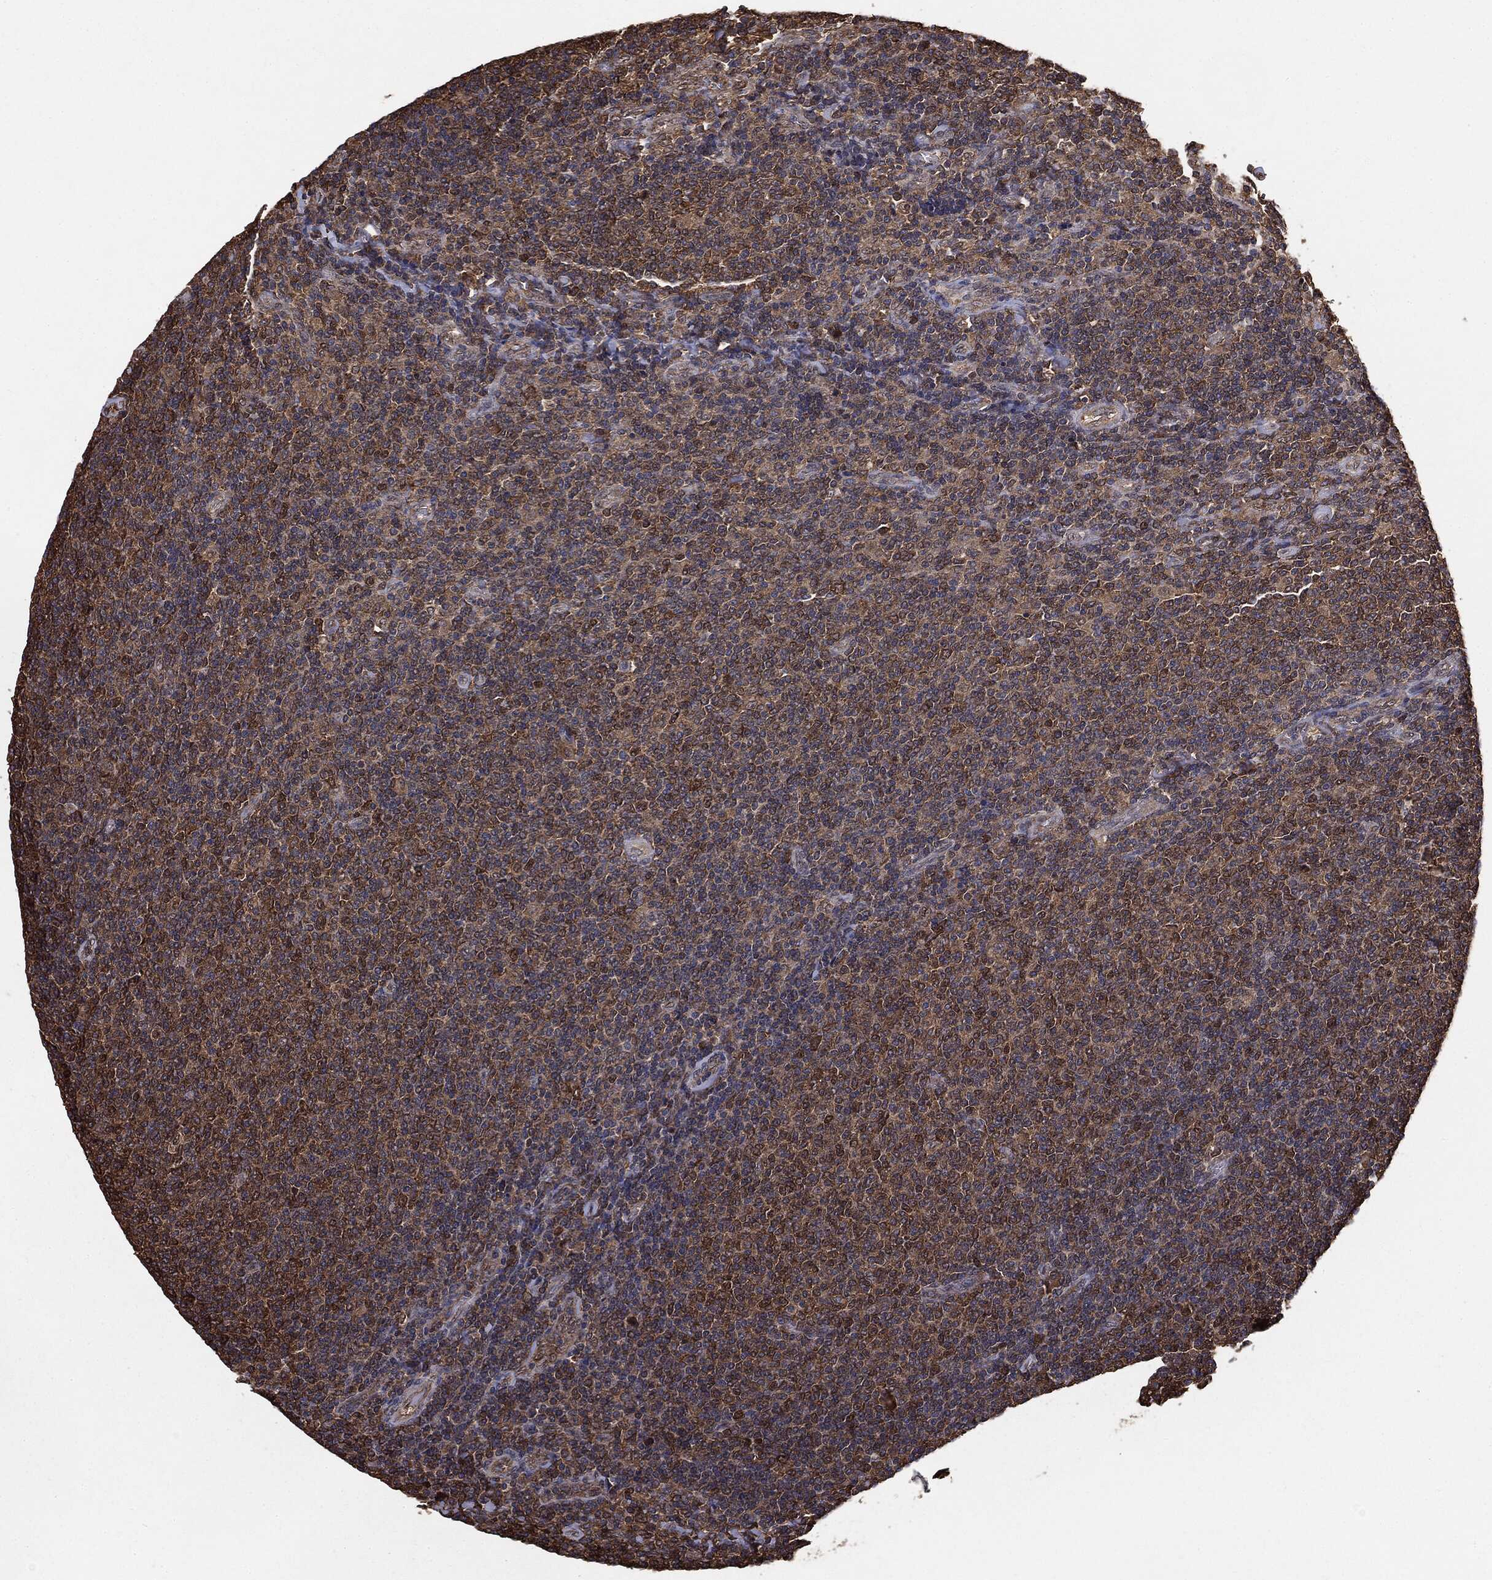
{"staining": {"intensity": "moderate", "quantity": ">75%", "location": "cytoplasmic/membranous"}, "tissue": "lymphoma", "cell_type": "Tumor cells", "image_type": "cancer", "snomed": [{"axis": "morphology", "description": "Malignant lymphoma, non-Hodgkin's type, Low grade"}, {"axis": "topography", "description": "Lymph node"}], "caption": "Lymphoma stained with a protein marker demonstrates moderate staining in tumor cells.", "gene": "NME1", "patient": {"sex": "male", "age": 52}}